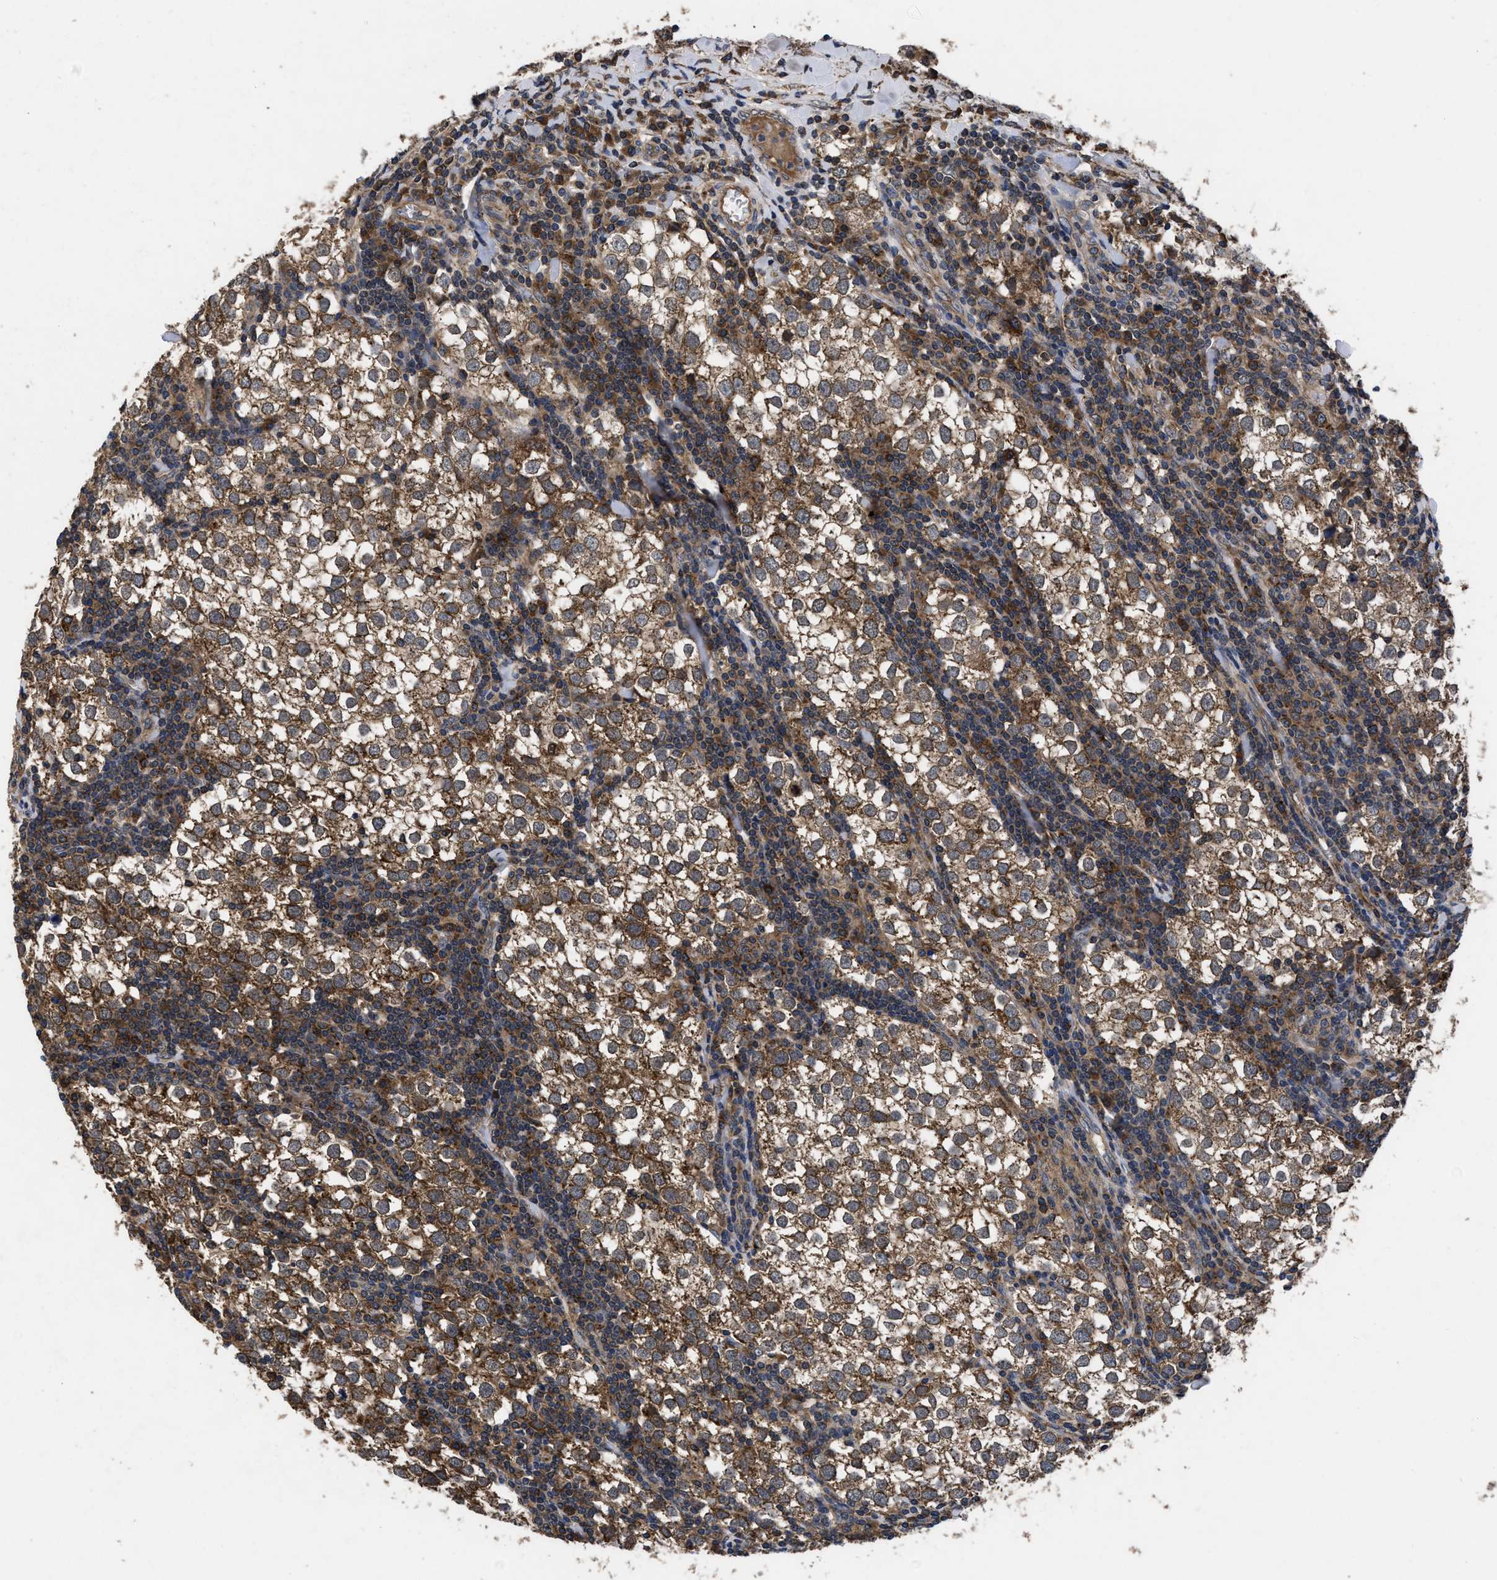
{"staining": {"intensity": "moderate", "quantity": ">75%", "location": "cytoplasmic/membranous"}, "tissue": "testis cancer", "cell_type": "Tumor cells", "image_type": "cancer", "snomed": [{"axis": "morphology", "description": "Seminoma, NOS"}, {"axis": "morphology", "description": "Carcinoma, Embryonal, NOS"}, {"axis": "topography", "description": "Testis"}], "caption": "Testis seminoma stained with IHC displays moderate cytoplasmic/membranous positivity in approximately >75% of tumor cells.", "gene": "LRRC3", "patient": {"sex": "male", "age": 36}}